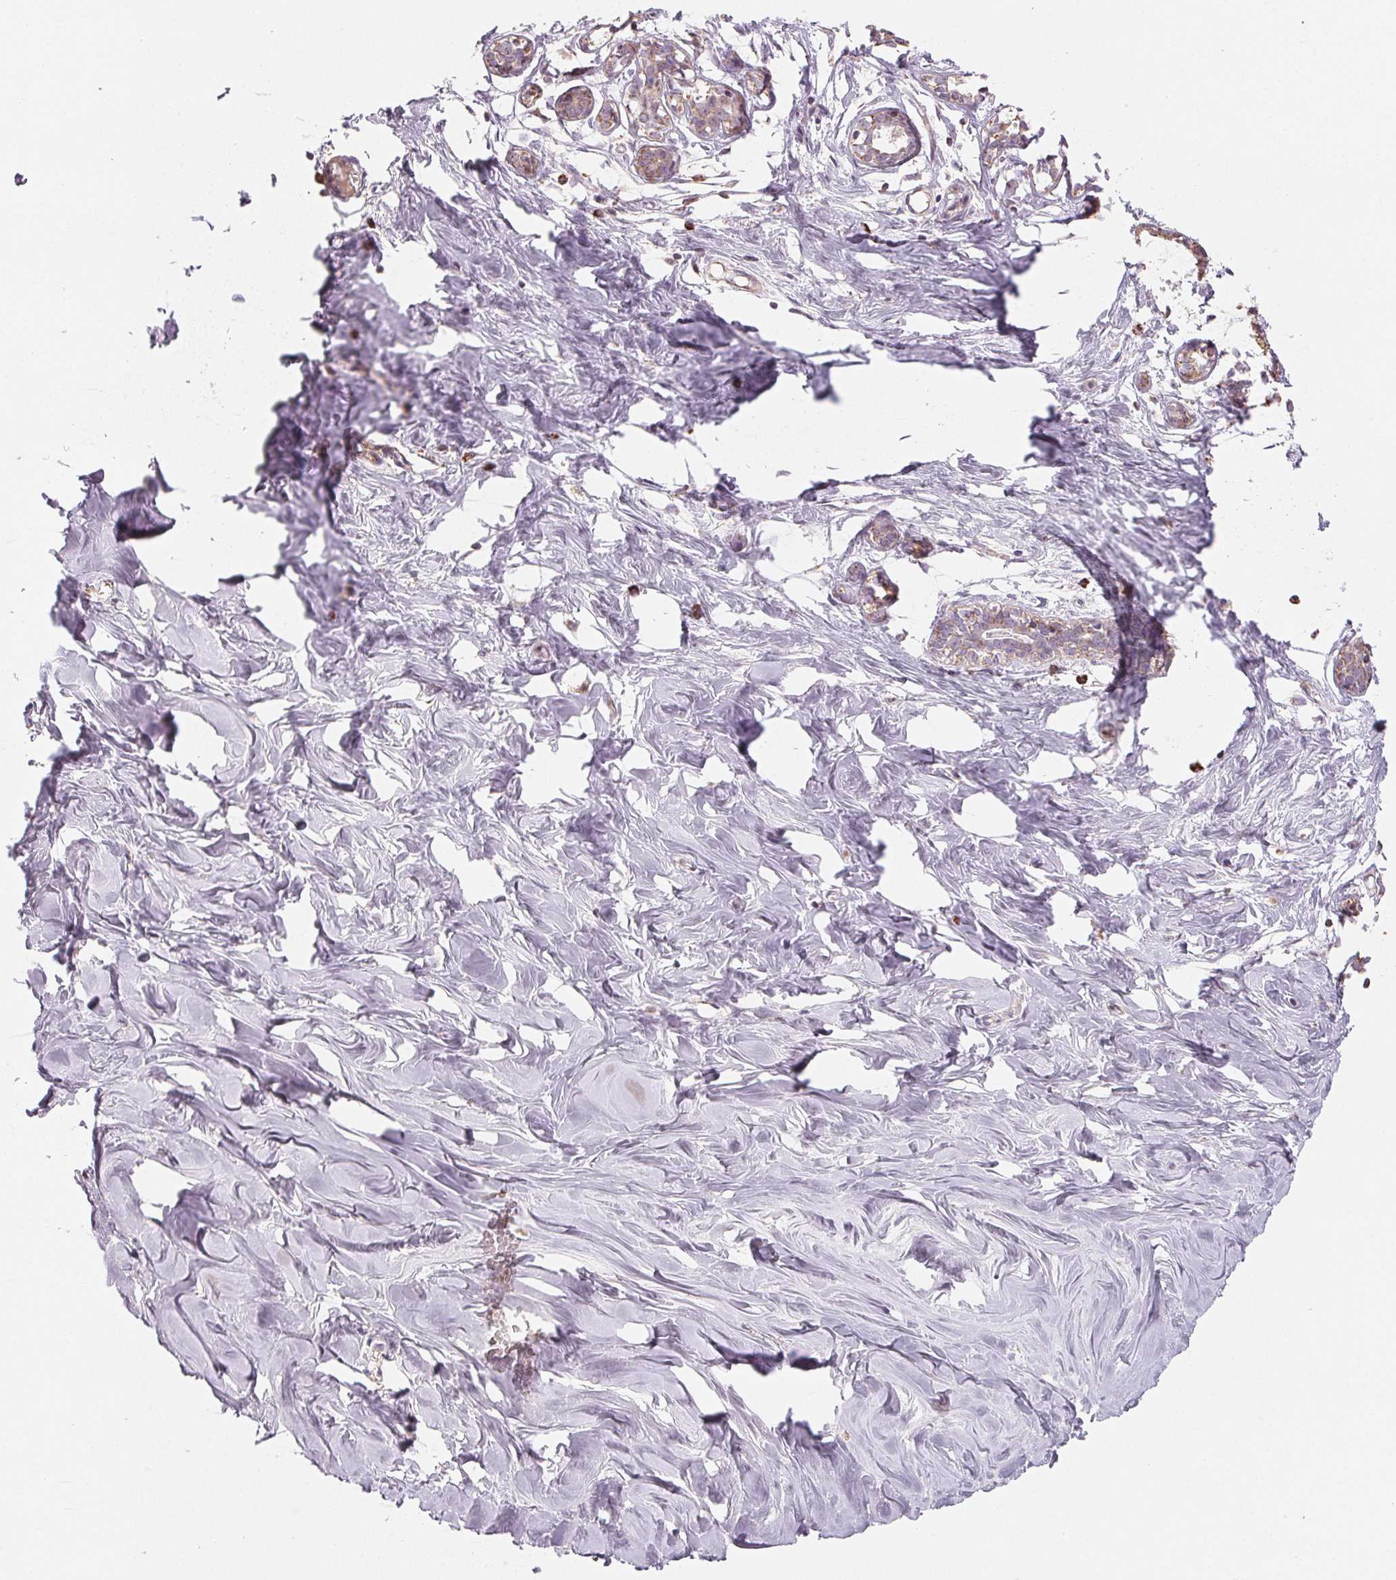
{"staining": {"intensity": "negative", "quantity": "none", "location": "none"}, "tissue": "breast", "cell_type": "Adipocytes", "image_type": "normal", "snomed": [{"axis": "morphology", "description": "Normal tissue, NOS"}, {"axis": "topography", "description": "Breast"}], "caption": "Immunohistochemistry (IHC) histopathology image of benign breast: breast stained with DAB (3,3'-diaminobenzidine) shows no significant protein expression in adipocytes.", "gene": "HINT2", "patient": {"sex": "female", "age": 27}}